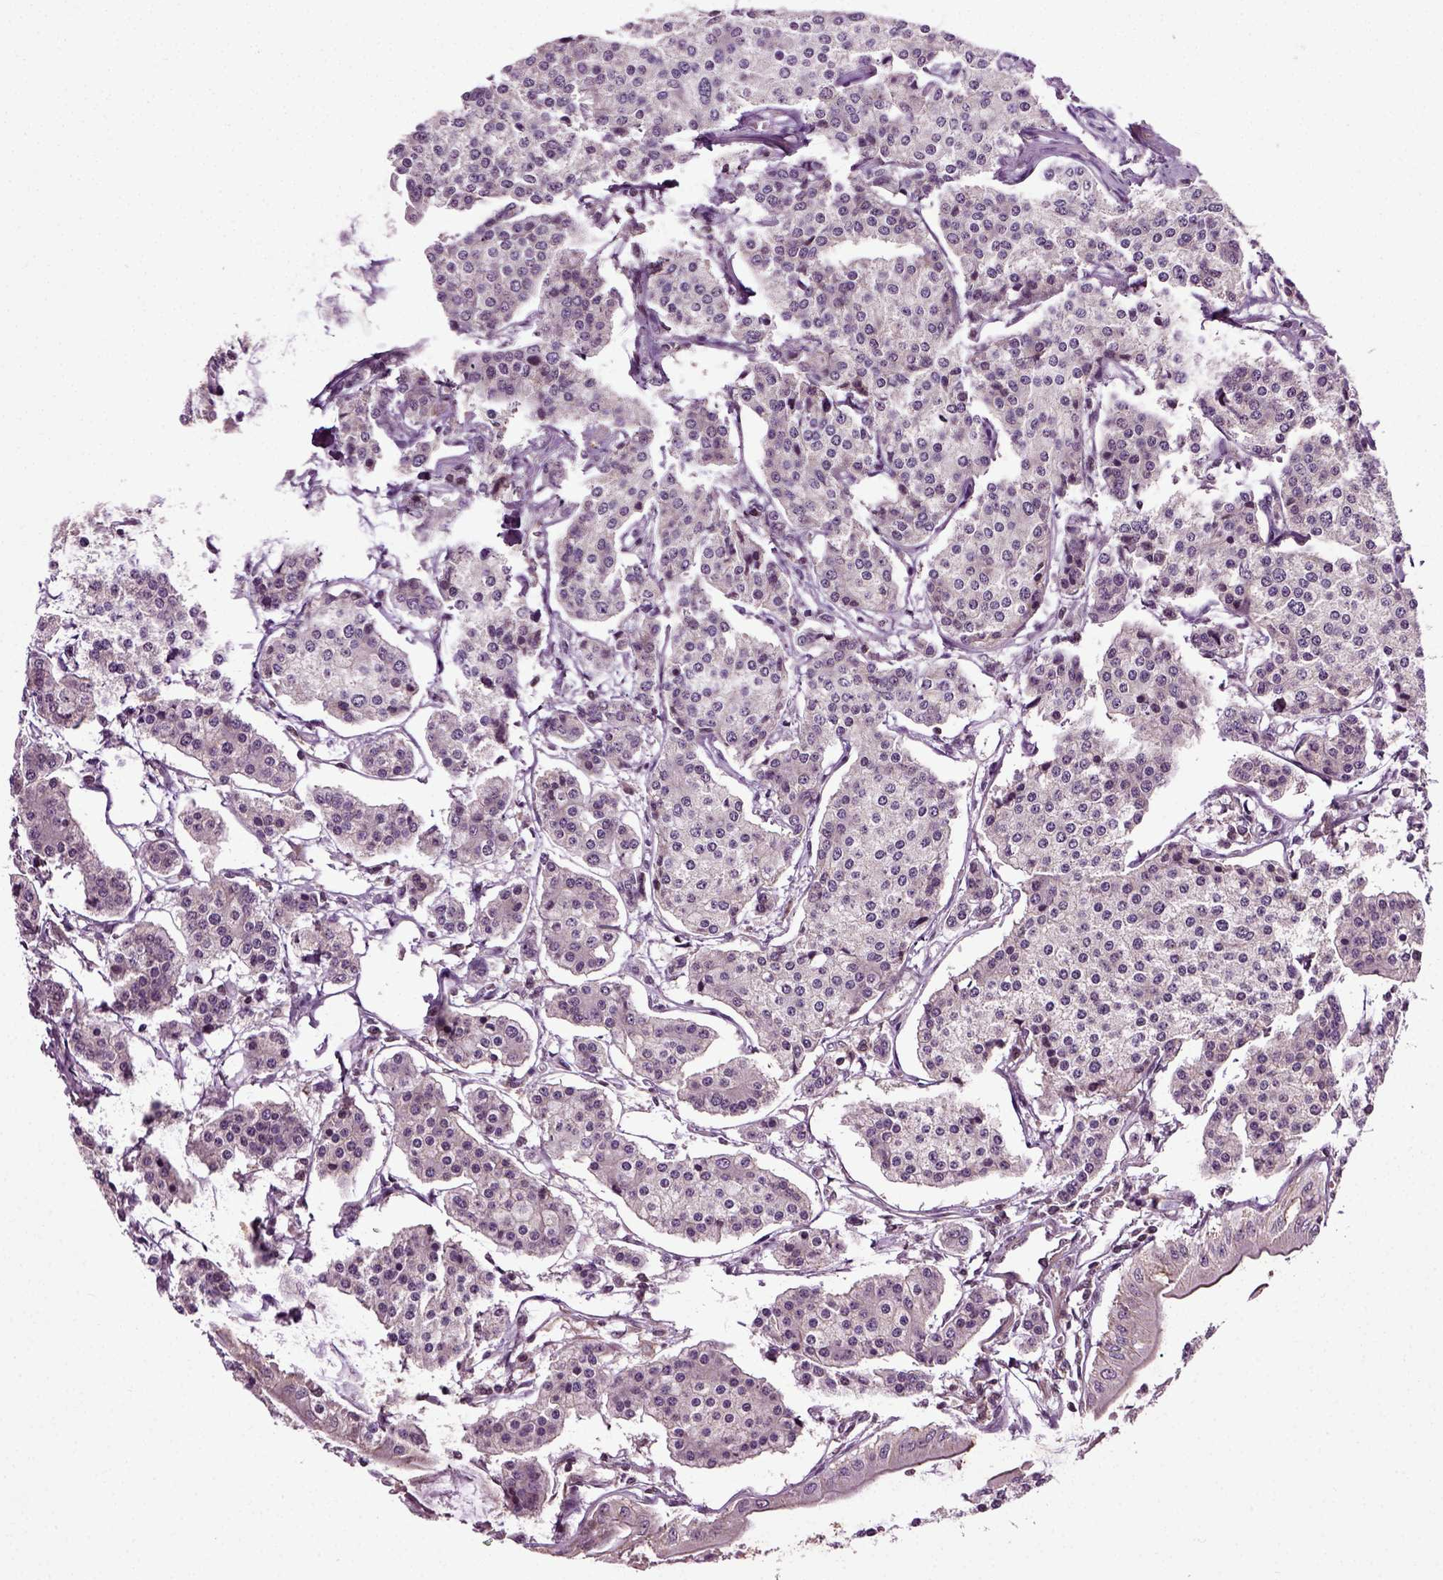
{"staining": {"intensity": "negative", "quantity": "none", "location": "none"}, "tissue": "carcinoid", "cell_type": "Tumor cells", "image_type": "cancer", "snomed": [{"axis": "morphology", "description": "Carcinoid, malignant, NOS"}, {"axis": "topography", "description": "Small intestine"}], "caption": "Immunohistochemical staining of human carcinoid demonstrates no significant positivity in tumor cells. (DAB (3,3'-diaminobenzidine) immunohistochemistry, high magnification).", "gene": "KNSTRN", "patient": {"sex": "female", "age": 65}}